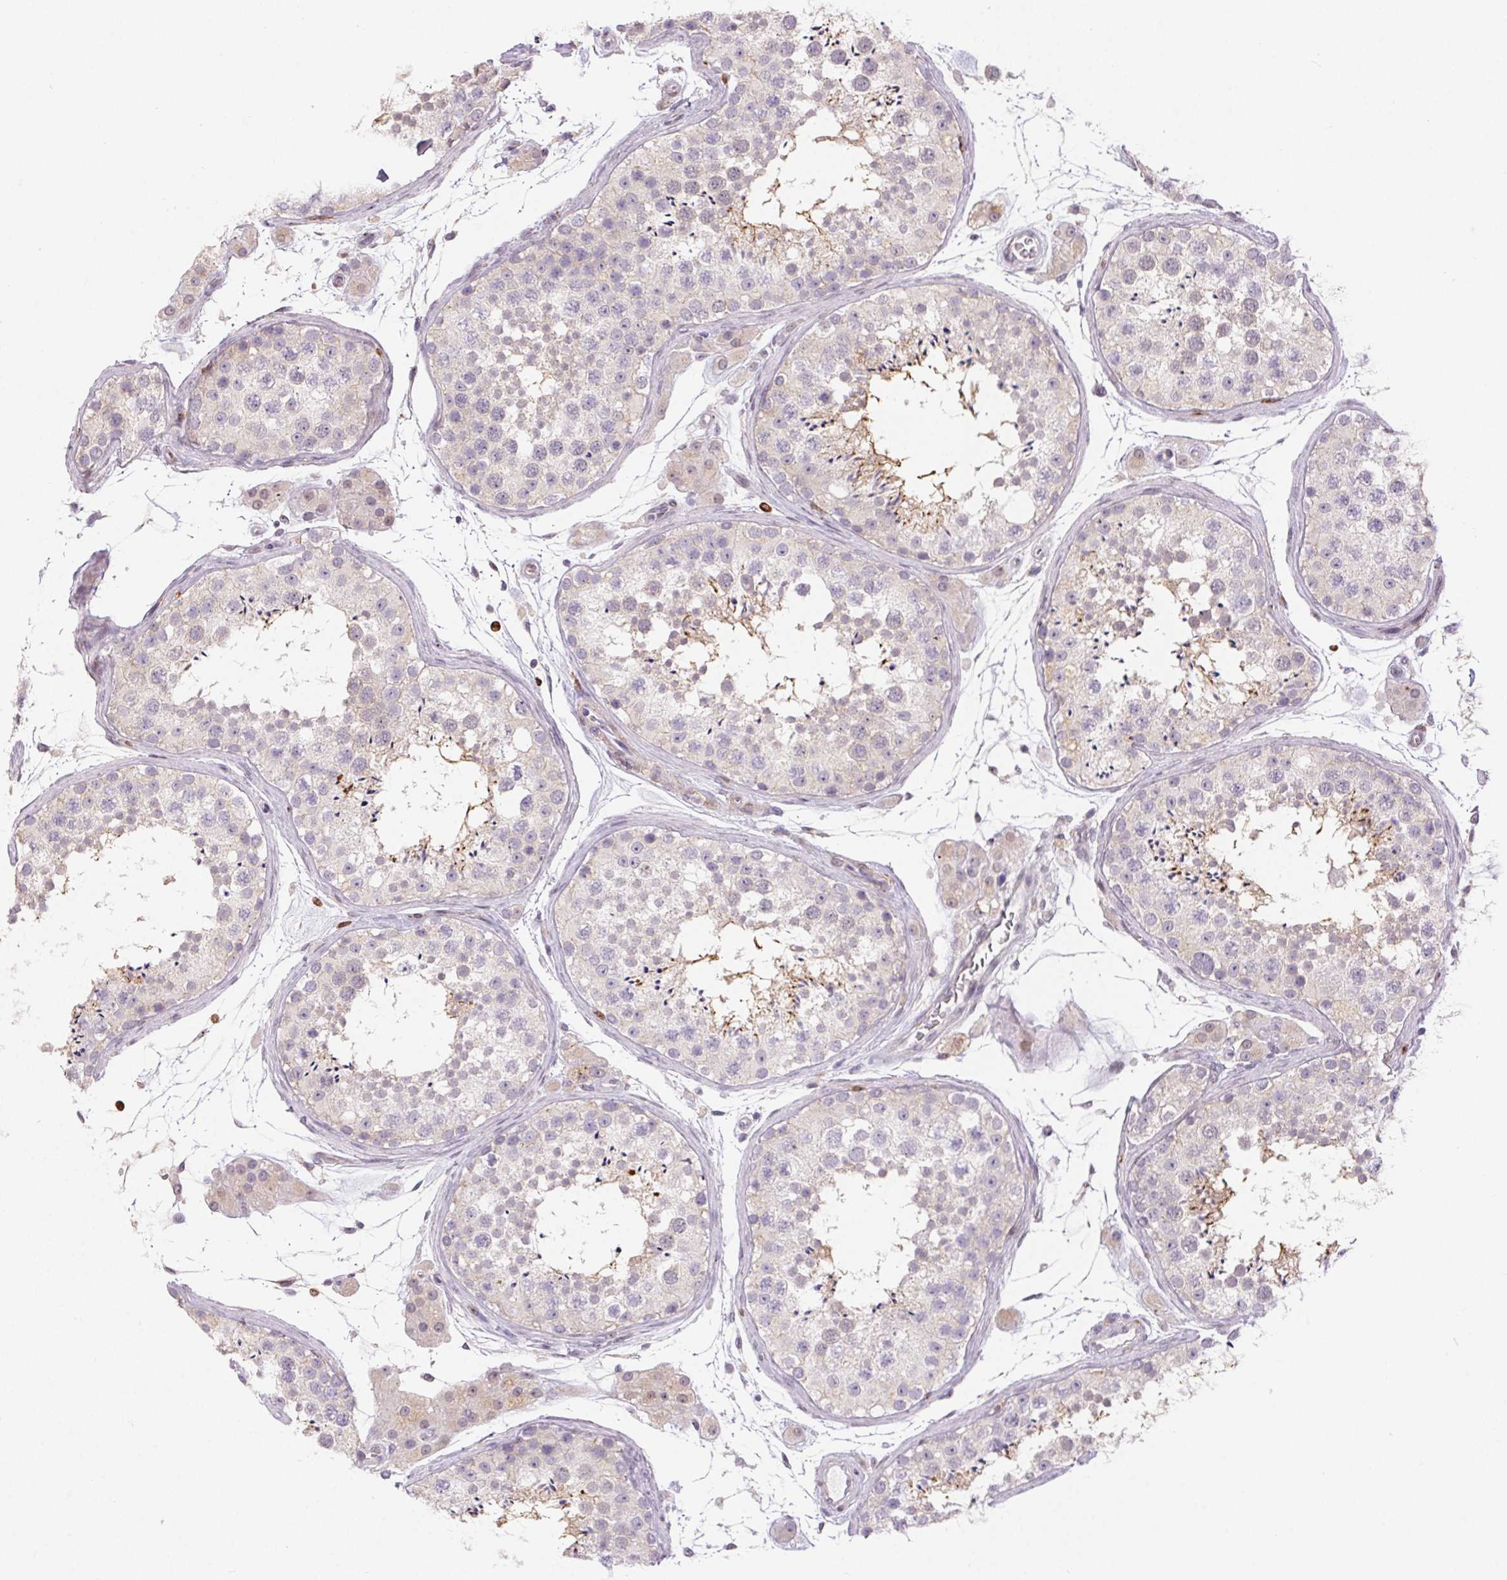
{"staining": {"intensity": "weak", "quantity": "<25%", "location": "cytoplasmic/membranous"}, "tissue": "testis", "cell_type": "Cells in seminiferous ducts", "image_type": "normal", "snomed": [{"axis": "morphology", "description": "Normal tissue, NOS"}, {"axis": "topography", "description": "Testis"}], "caption": "Unremarkable testis was stained to show a protein in brown. There is no significant expression in cells in seminiferous ducts.", "gene": "RPGRIP1", "patient": {"sex": "male", "age": 41}}